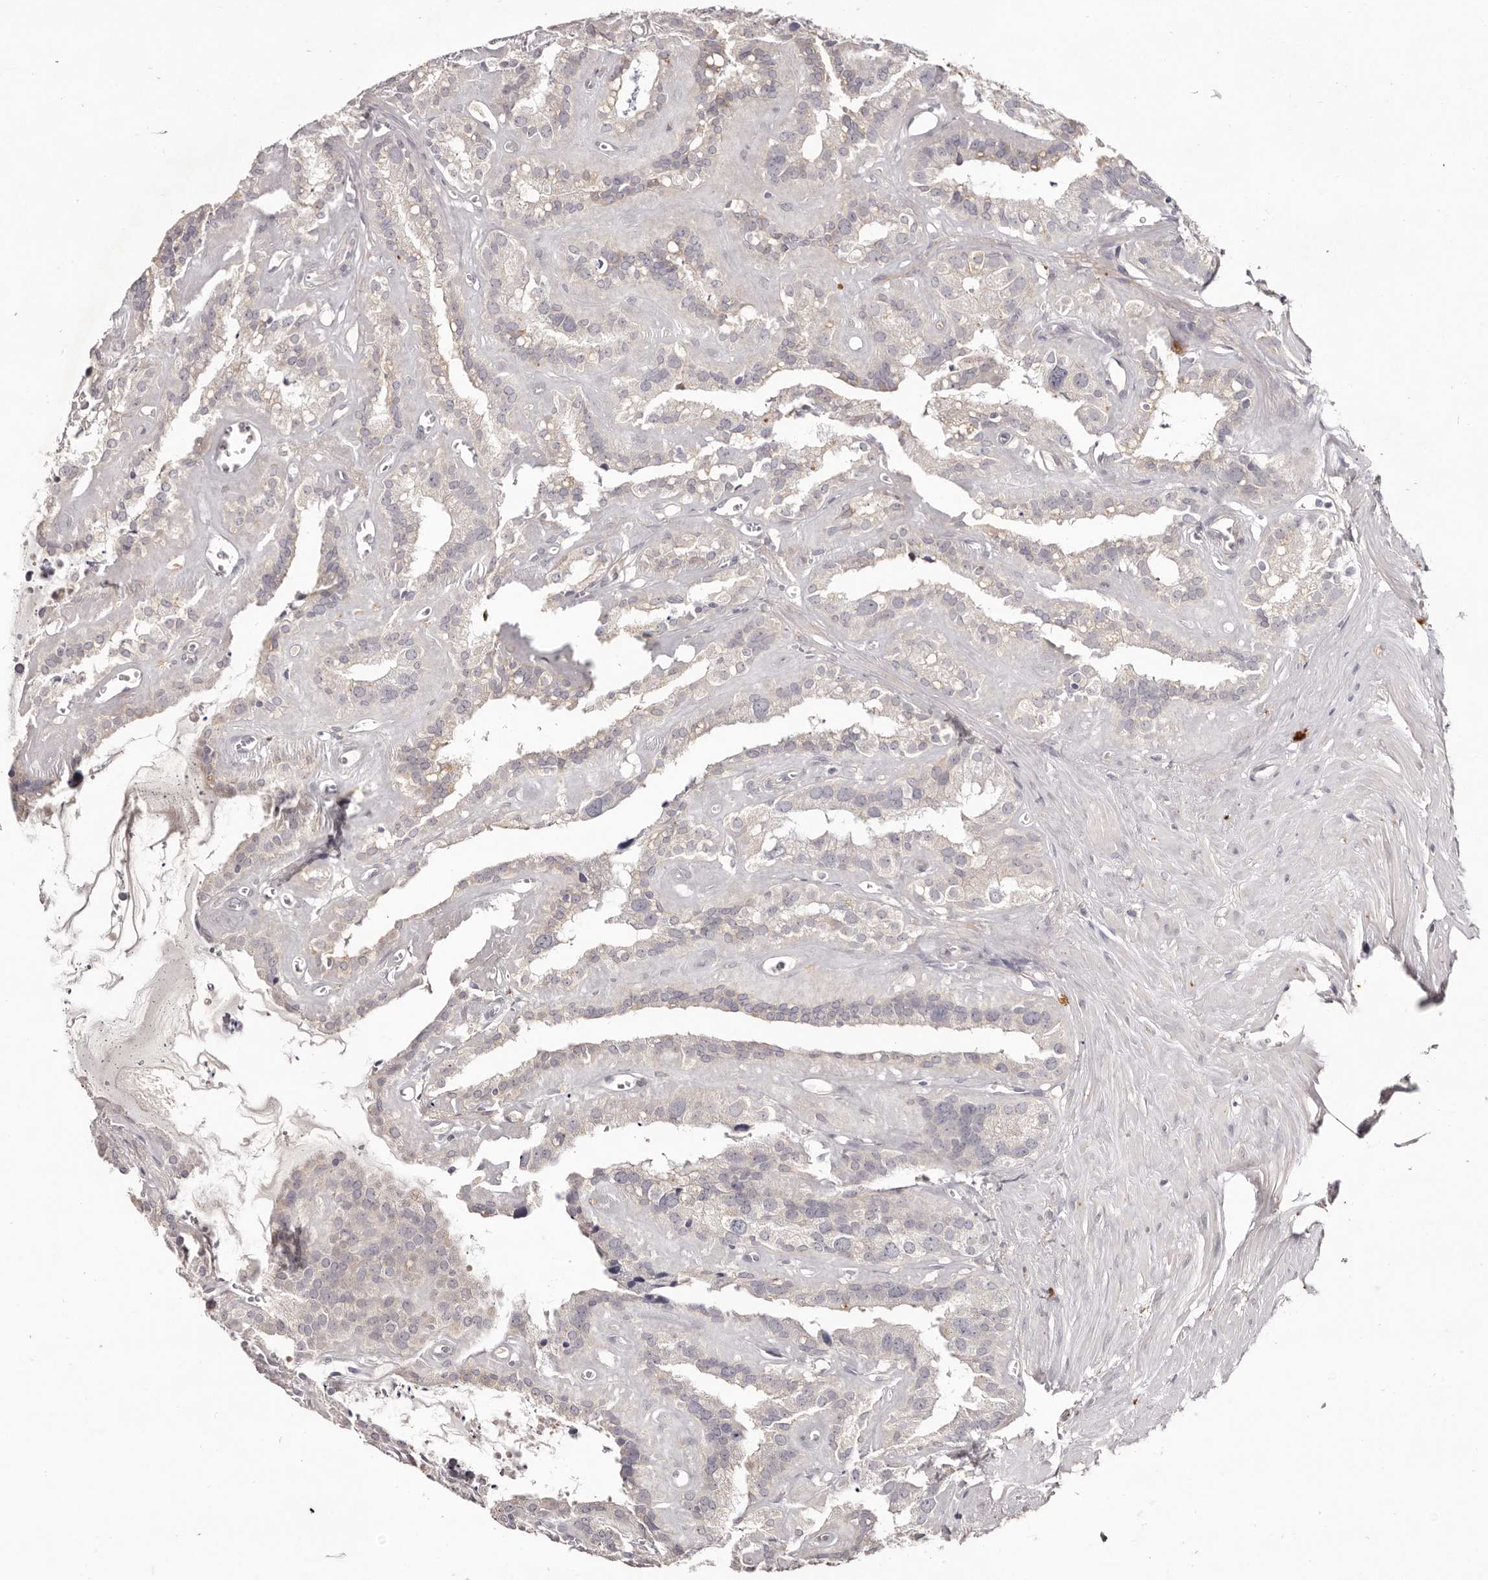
{"staining": {"intensity": "negative", "quantity": "none", "location": "none"}, "tissue": "seminal vesicle", "cell_type": "Glandular cells", "image_type": "normal", "snomed": [{"axis": "morphology", "description": "Normal tissue, NOS"}, {"axis": "topography", "description": "Prostate"}, {"axis": "topography", "description": "Seminal veicle"}], "caption": "A high-resolution image shows immunohistochemistry (IHC) staining of unremarkable seminal vesicle, which displays no significant staining in glandular cells.", "gene": "SCUBE2", "patient": {"sex": "male", "age": 59}}